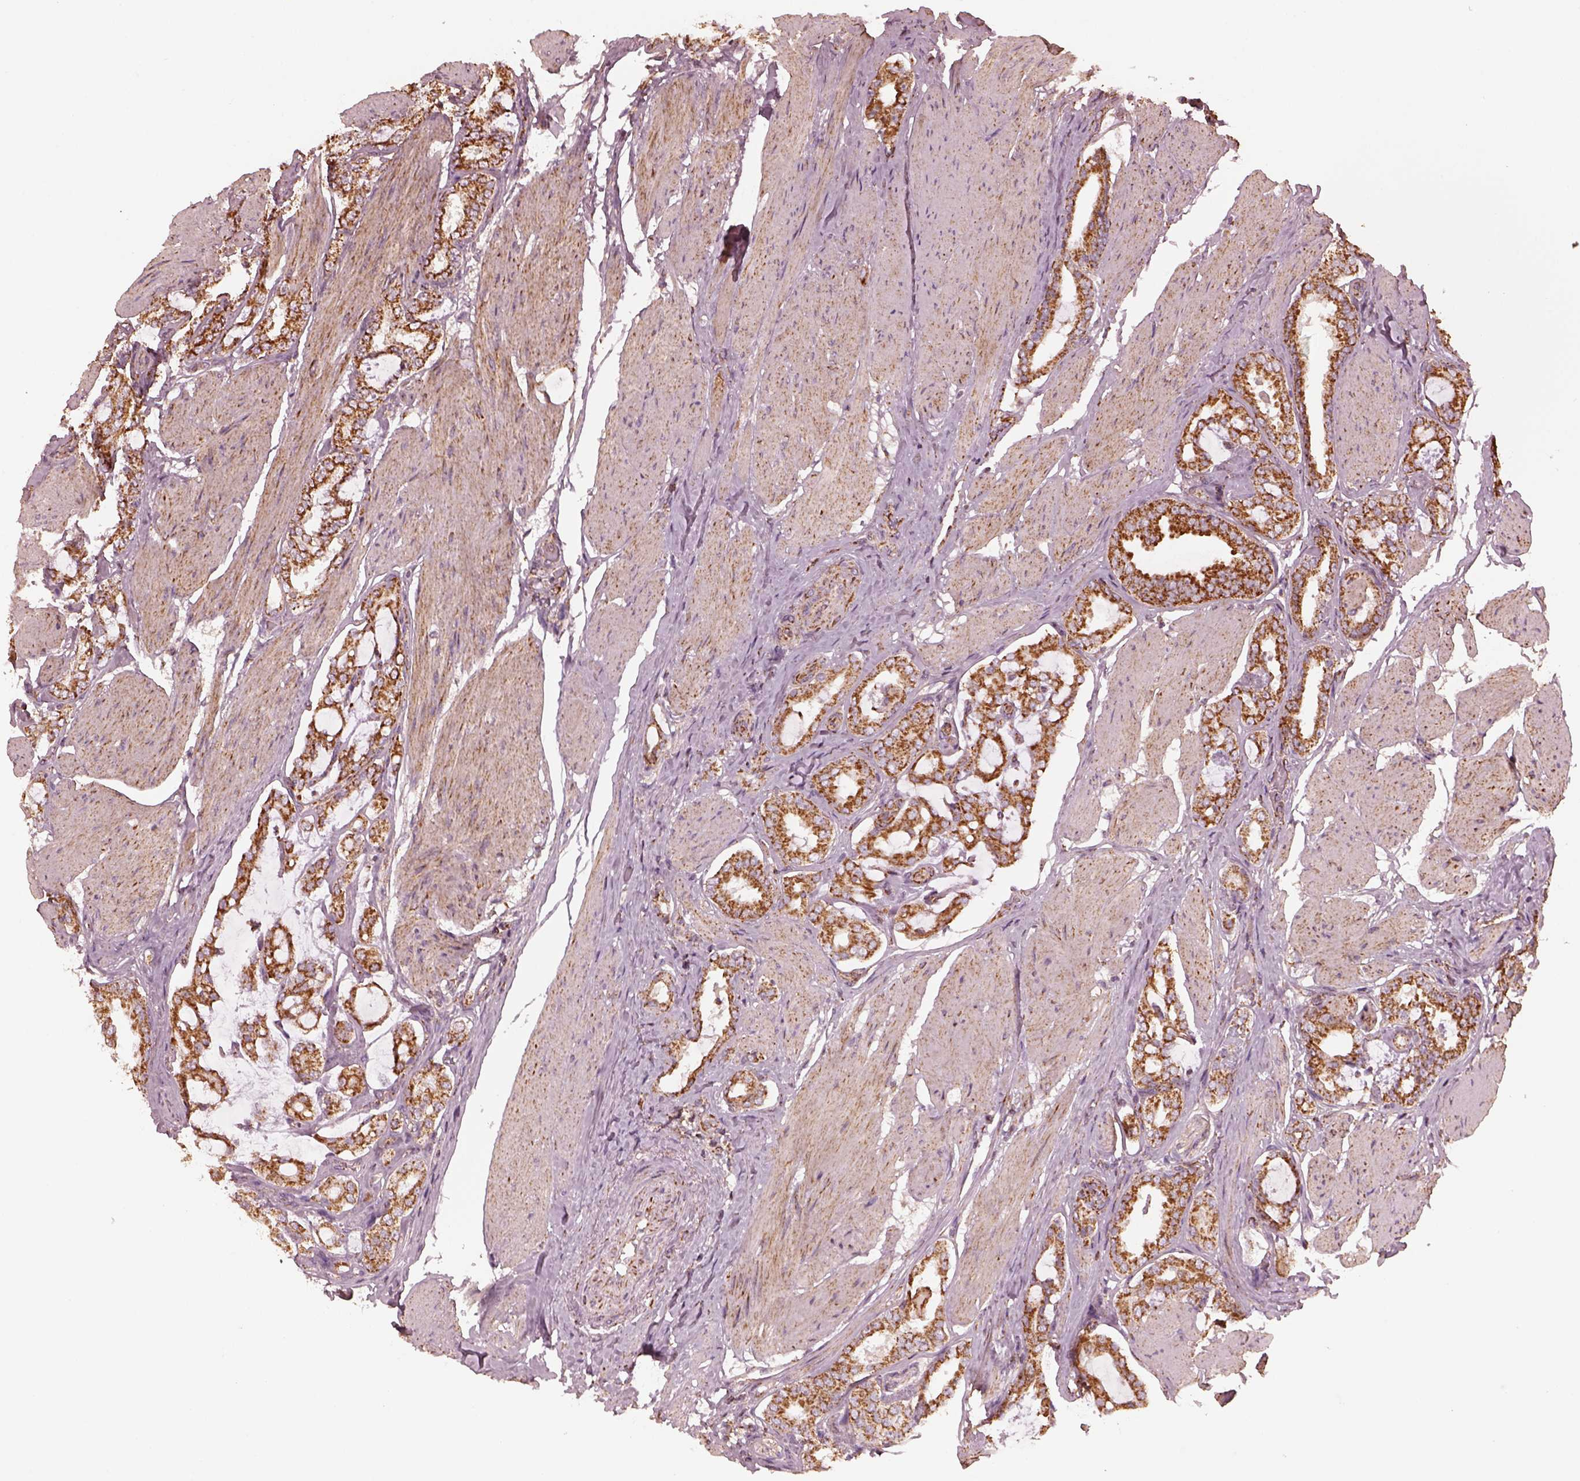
{"staining": {"intensity": "strong", "quantity": ">75%", "location": "cytoplasmic/membranous"}, "tissue": "prostate cancer", "cell_type": "Tumor cells", "image_type": "cancer", "snomed": [{"axis": "morphology", "description": "Adenocarcinoma, High grade"}, {"axis": "topography", "description": "Prostate"}], "caption": "This micrograph demonstrates immunohistochemistry staining of human prostate cancer (high-grade adenocarcinoma), with high strong cytoplasmic/membranous staining in approximately >75% of tumor cells.", "gene": "NDUFB10", "patient": {"sex": "male", "age": 63}}